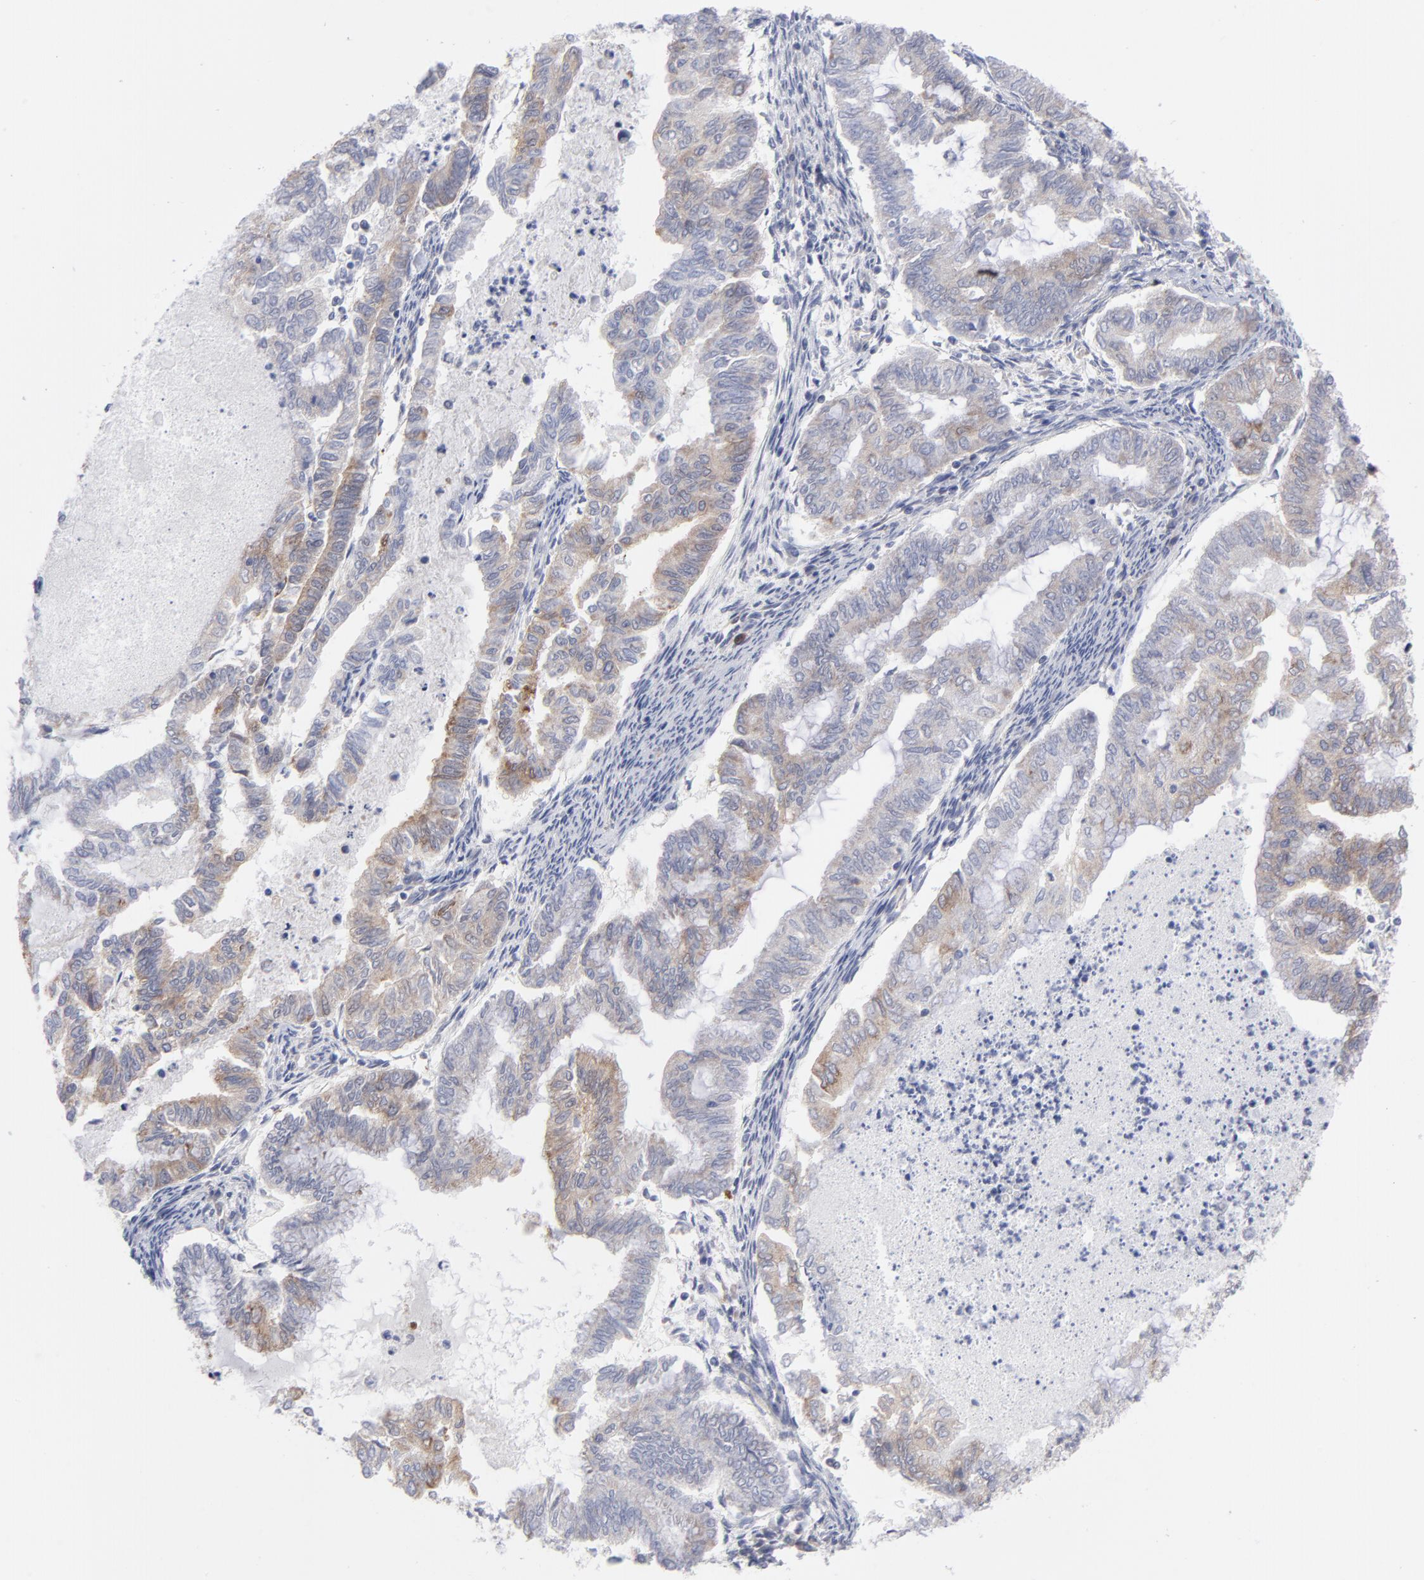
{"staining": {"intensity": "weak", "quantity": "<25%", "location": "cytoplasmic/membranous"}, "tissue": "endometrial cancer", "cell_type": "Tumor cells", "image_type": "cancer", "snomed": [{"axis": "morphology", "description": "Adenocarcinoma, NOS"}, {"axis": "topography", "description": "Endometrium"}], "caption": "This is an immunohistochemistry (IHC) photomicrograph of endometrial adenocarcinoma. There is no expression in tumor cells.", "gene": "NFKBIA", "patient": {"sex": "female", "age": 79}}